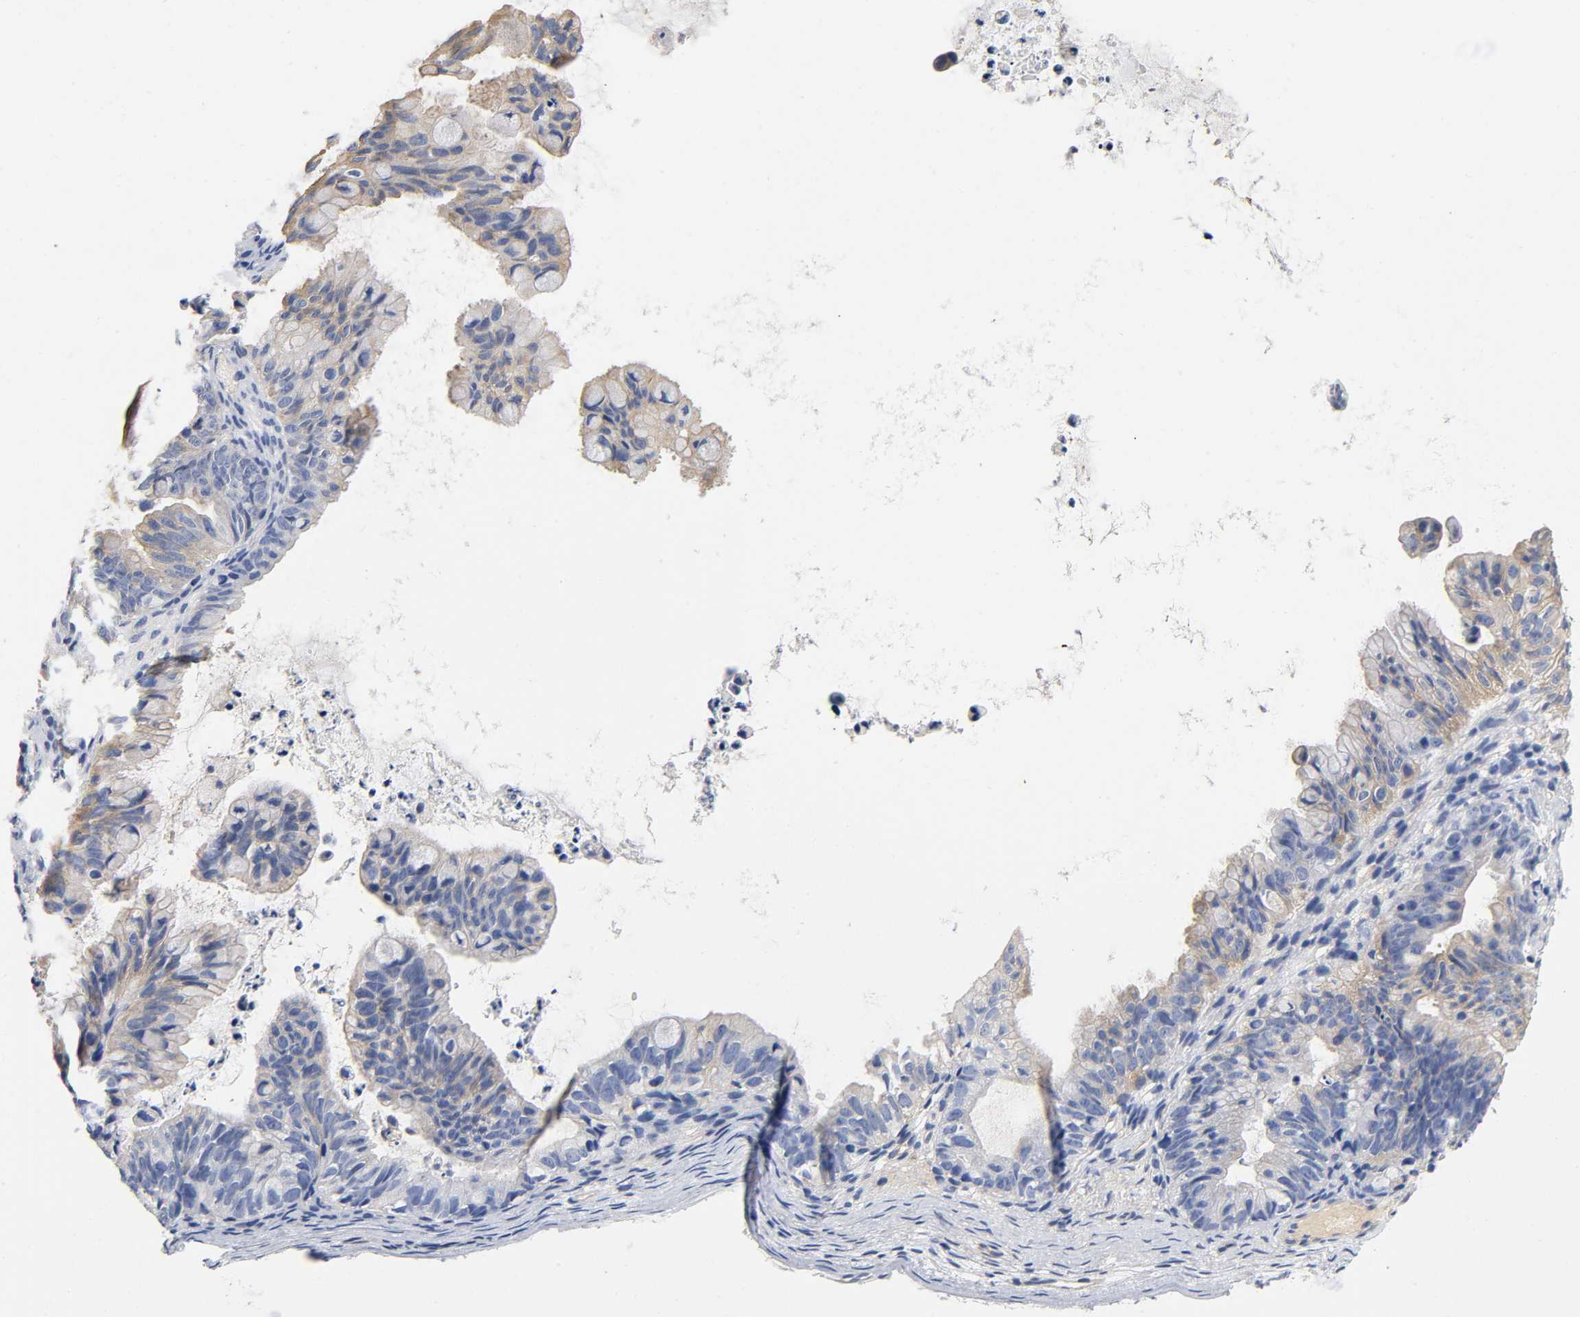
{"staining": {"intensity": "moderate", "quantity": "25%-75%", "location": "cytoplasmic/membranous"}, "tissue": "ovarian cancer", "cell_type": "Tumor cells", "image_type": "cancer", "snomed": [{"axis": "morphology", "description": "Cystadenocarcinoma, mucinous, NOS"}, {"axis": "topography", "description": "Ovary"}], "caption": "The micrograph displays immunohistochemical staining of ovarian cancer (mucinous cystadenocarcinoma). There is moderate cytoplasmic/membranous expression is identified in about 25%-75% of tumor cells.", "gene": "TNC", "patient": {"sex": "female", "age": 36}}